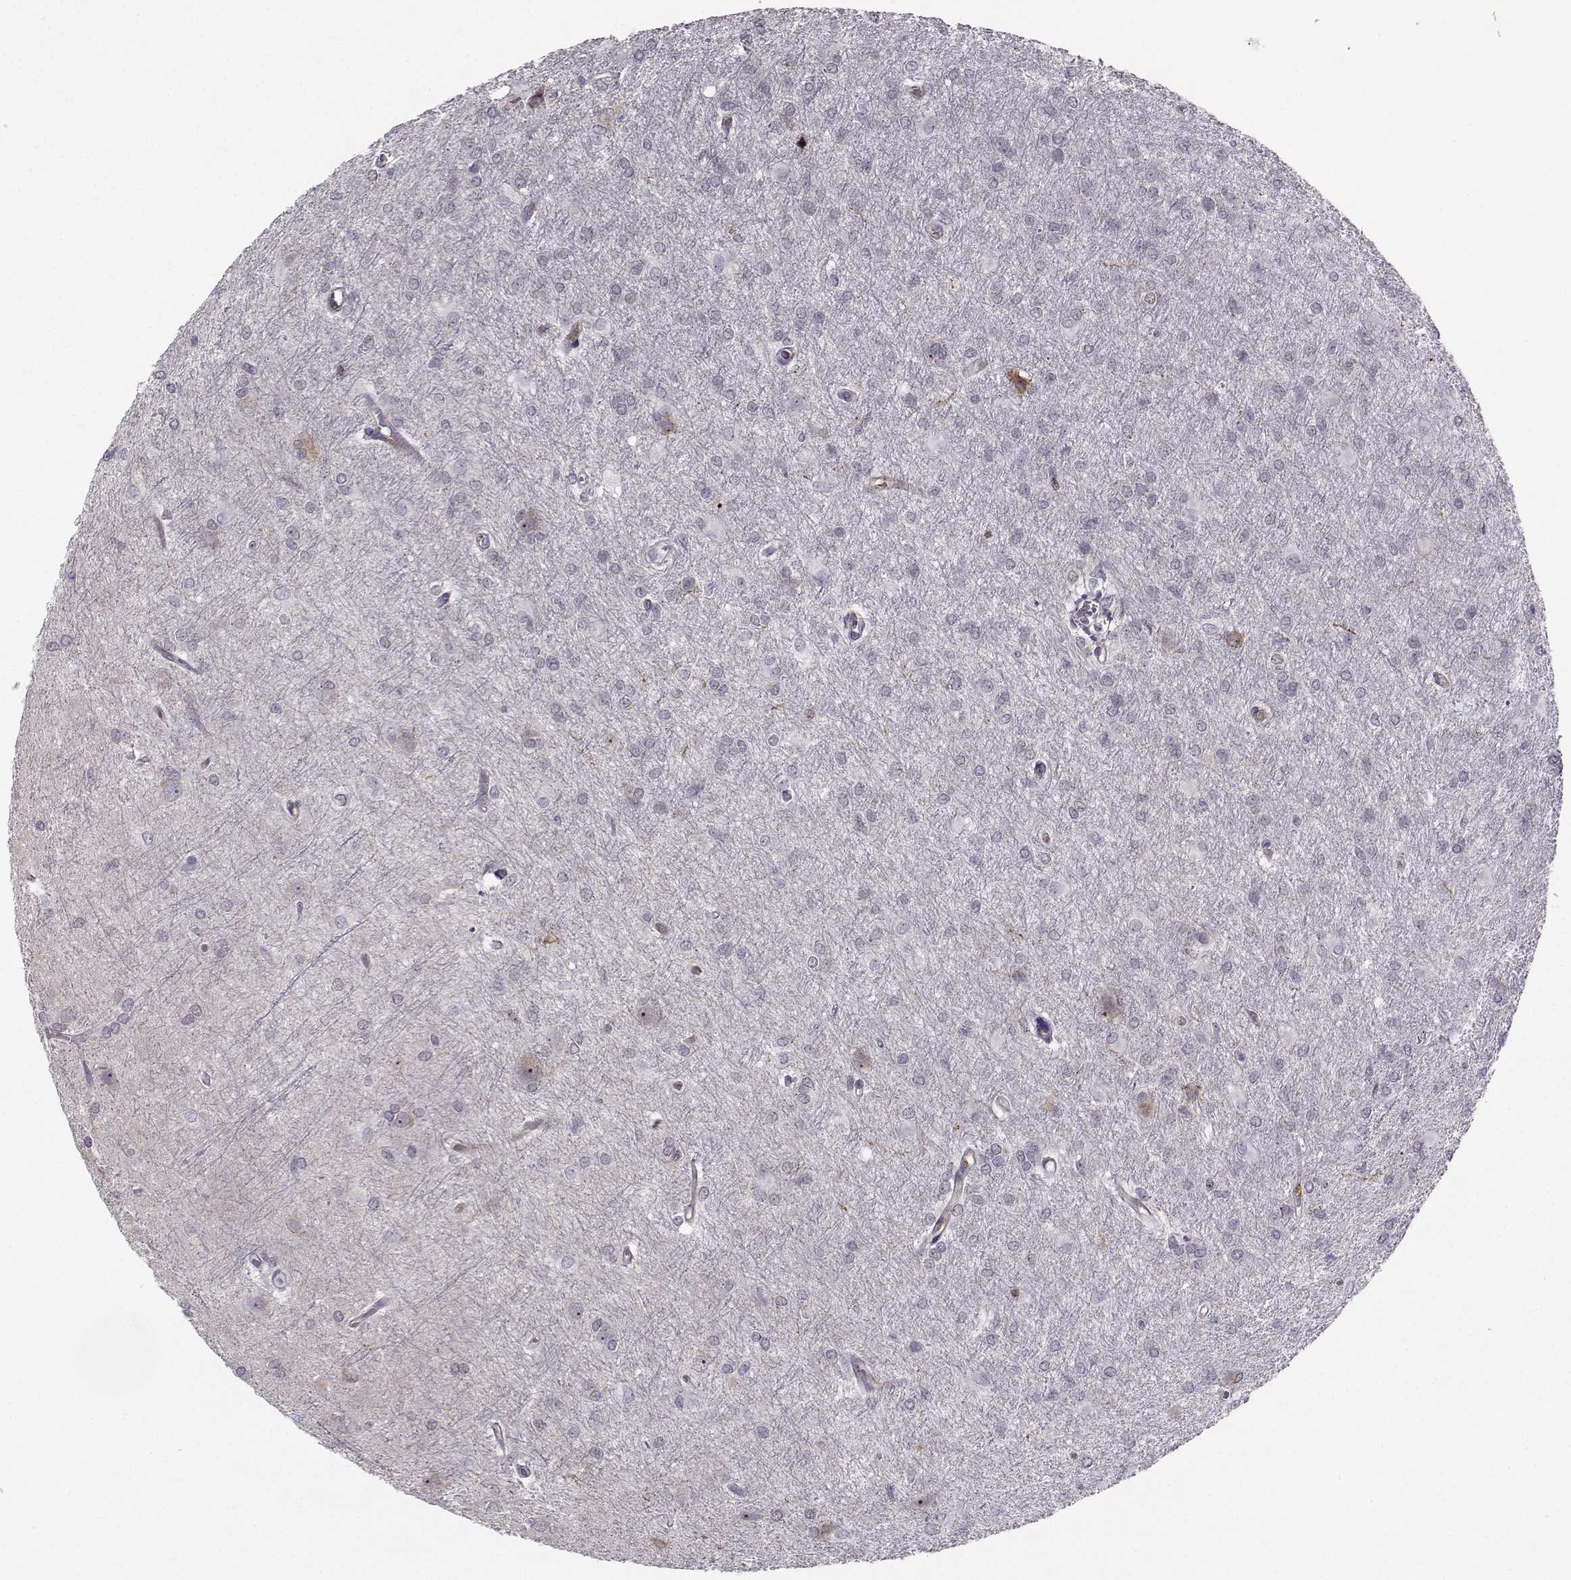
{"staining": {"intensity": "negative", "quantity": "none", "location": "none"}, "tissue": "glioma", "cell_type": "Tumor cells", "image_type": "cancer", "snomed": [{"axis": "morphology", "description": "Glioma, malignant, High grade"}, {"axis": "topography", "description": "Brain"}], "caption": "Image shows no protein positivity in tumor cells of glioma tissue. (IHC, brightfield microscopy, high magnification).", "gene": "LRP8", "patient": {"sex": "male", "age": 68}}